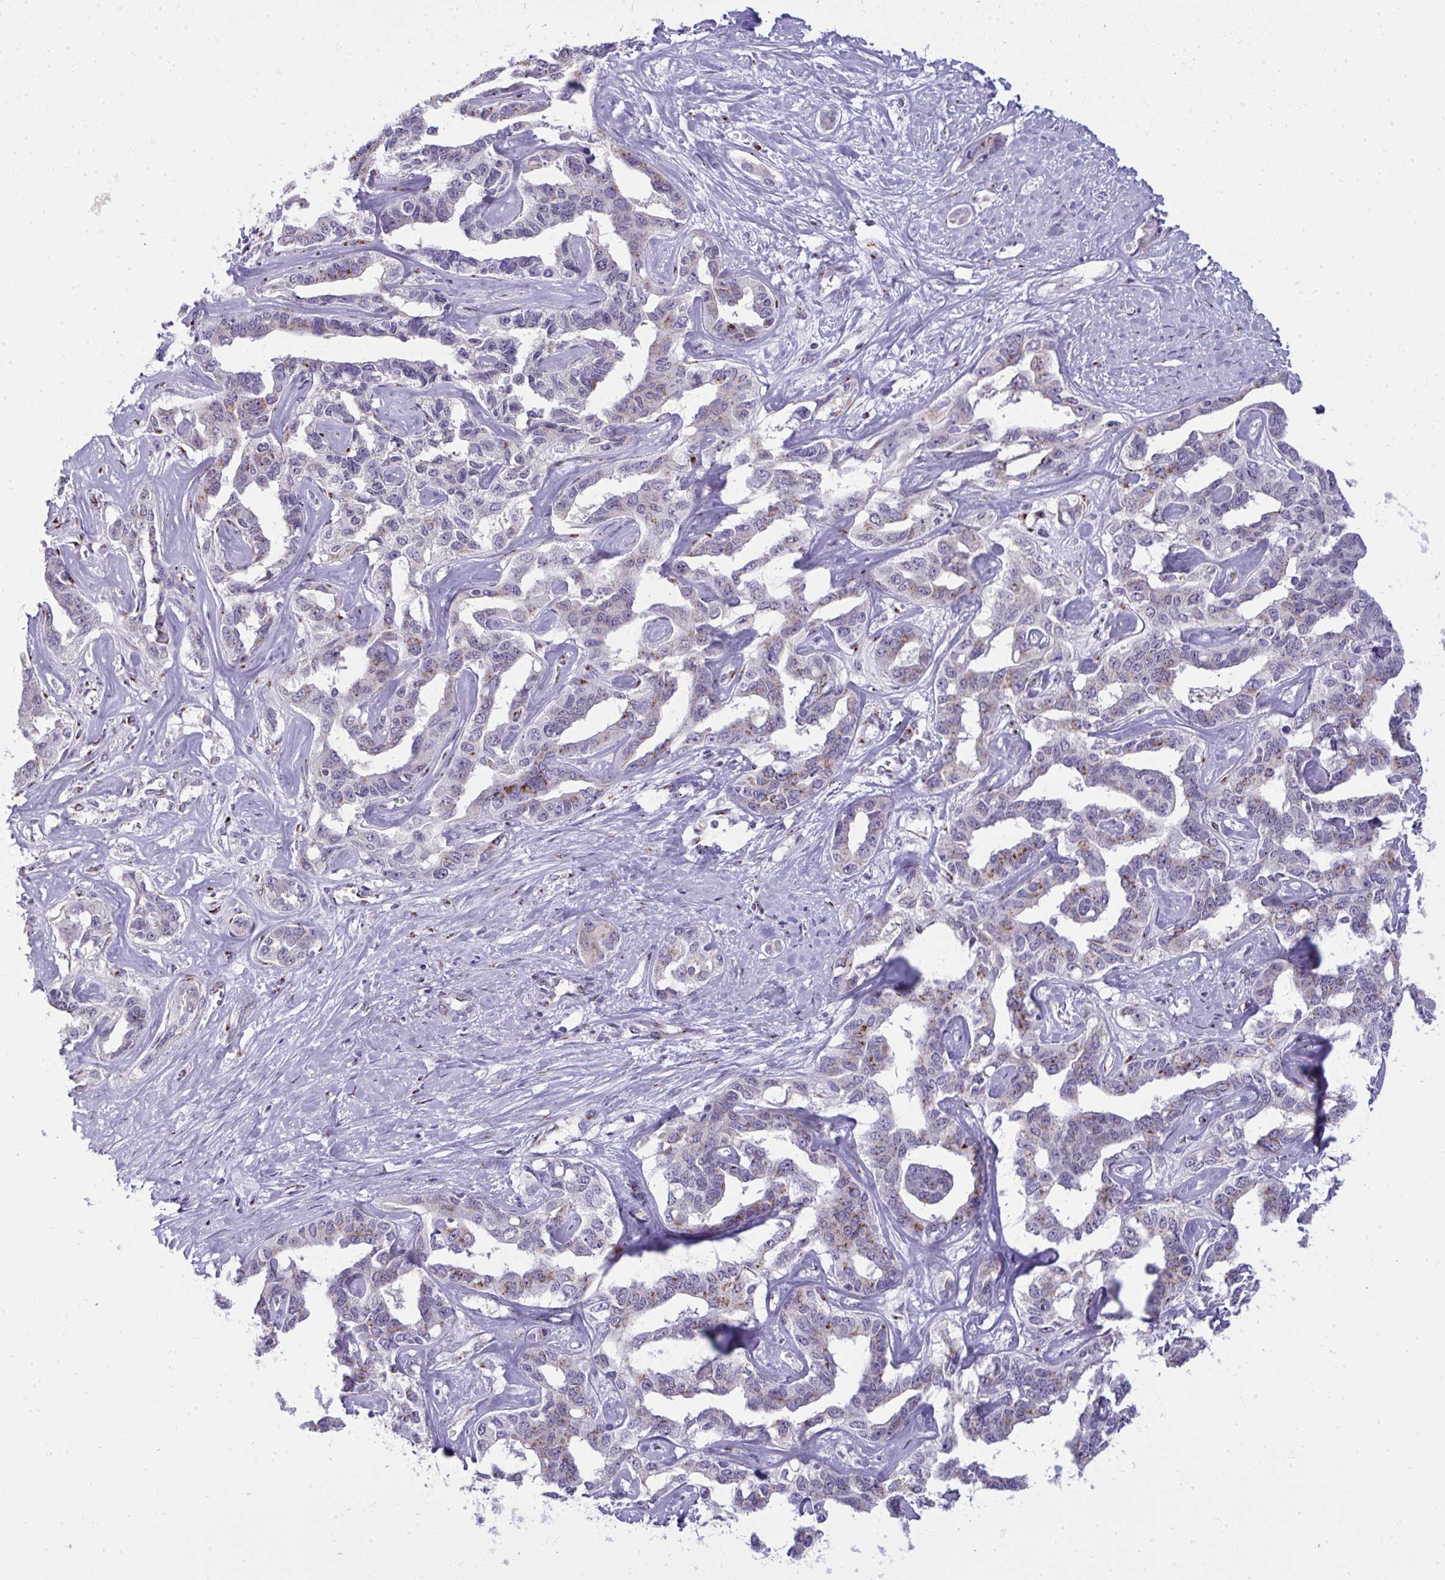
{"staining": {"intensity": "moderate", "quantity": "<25%", "location": "cytoplasmic/membranous"}, "tissue": "liver cancer", "cell_type": "Tumor cells", "image_type": "cancer", "snomed": [{"axis": "morphology", "description": "Cholangiocarcinoma"}, {"axis": "topography", "description": "Liver"}], "caption": "DAB (3,3'-diaminobenzidine) immunohistochemical staining of human liver cancer (cholangiocarcinoma) displays moderate cytoplasmic/membranous protein positivity in about <25% of tumor cells.", "gene": "DTX4", "patient": {"sex": "male", "age": 59}}